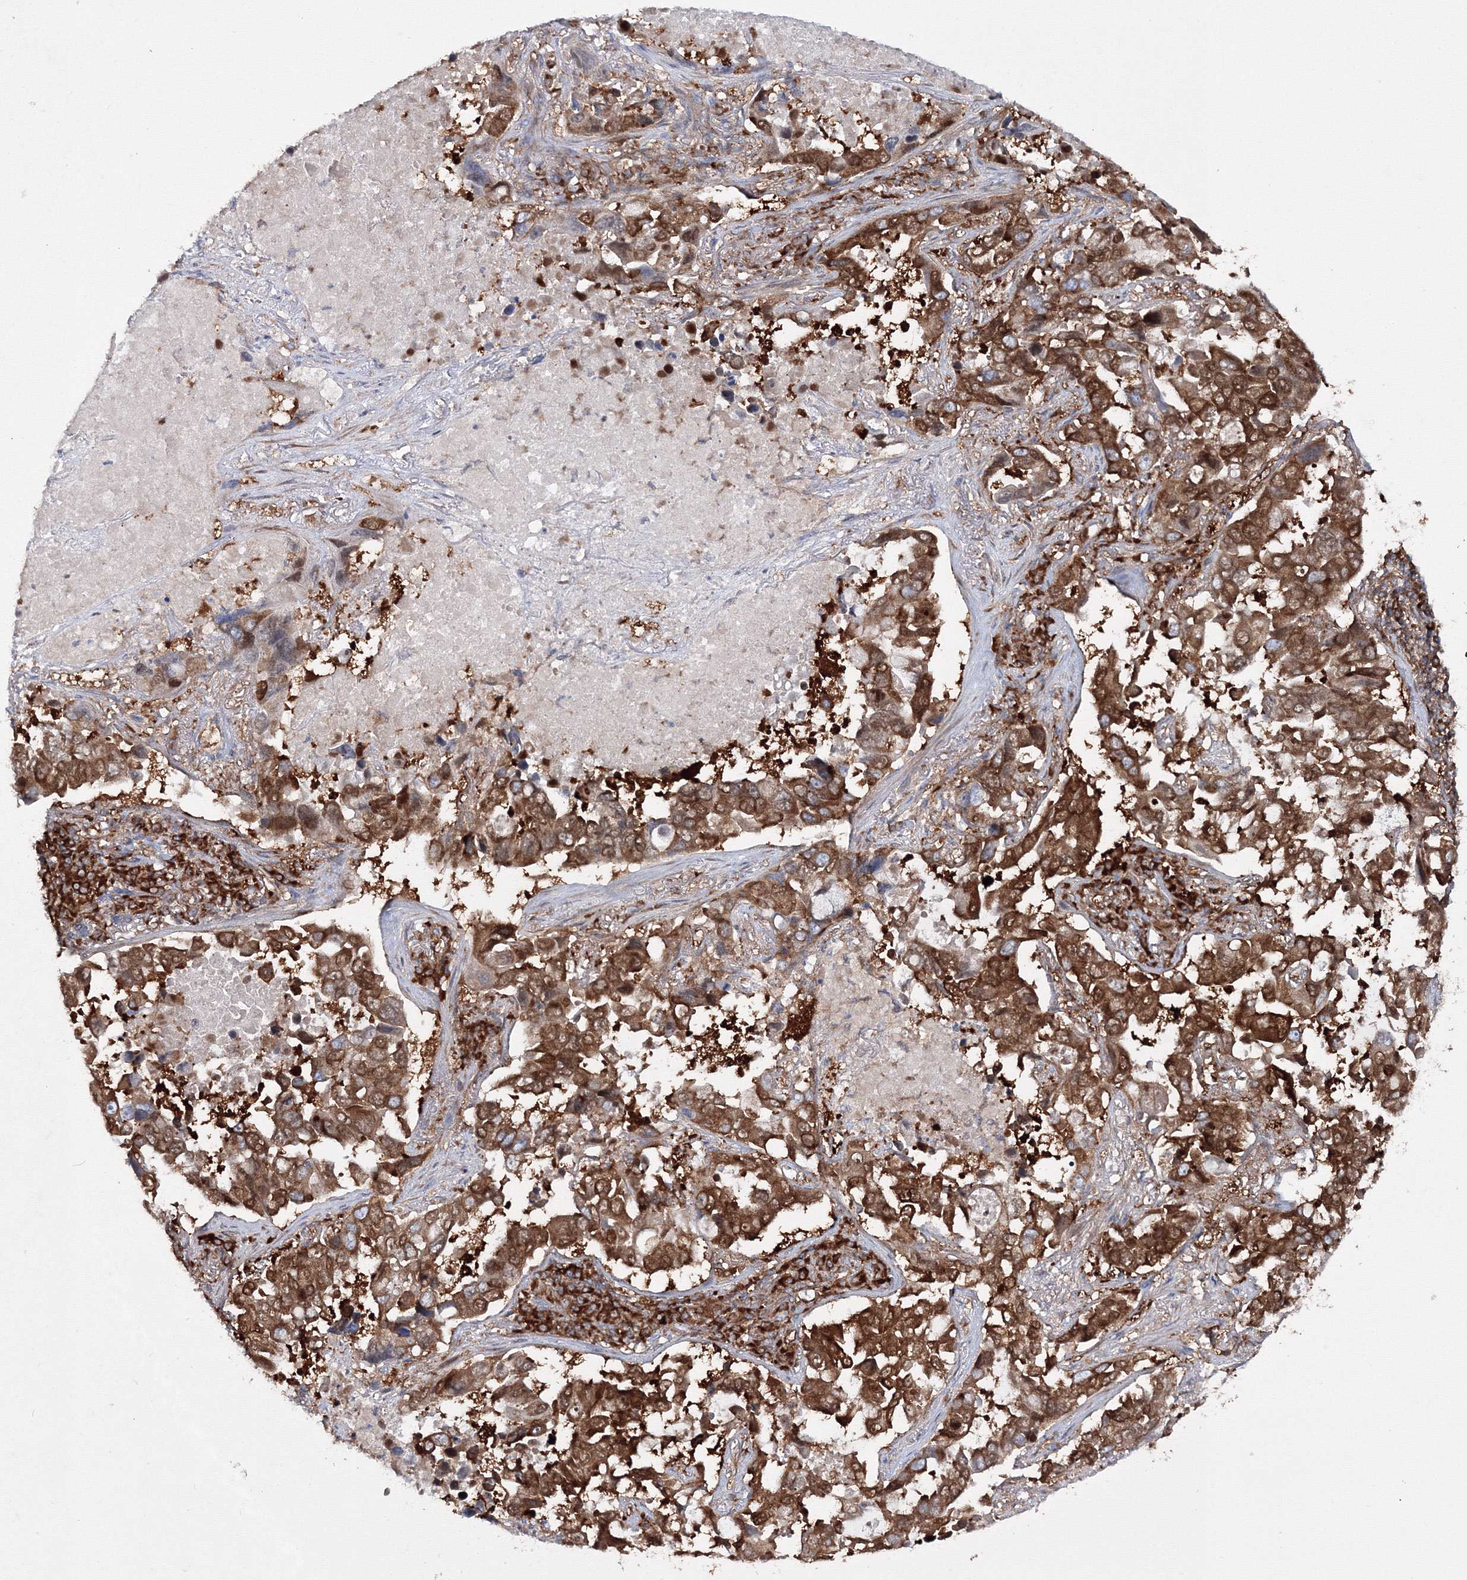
{"staining": {"intensity": "strong", "quantity": ">75%", "location": "cytoplasmic/membranous"}, "tissue": "lung cancer", "cell_type": "Tumor cells", "image_type": "cancer", "snomed": [{"axis": "morphology", "description": "Adenocarcinoma, NOS"}, {"axis": "topography", "description": "Lung"}], "caption": "Strong cytoplasmic/membranous positivity for a protein is seen in about >75% of tumor cells of adenocarcinoma (lung) using immunohistochemistry (IHC).", "gene": "HARS1", "patient": {"sex": "male", "age": 64}}